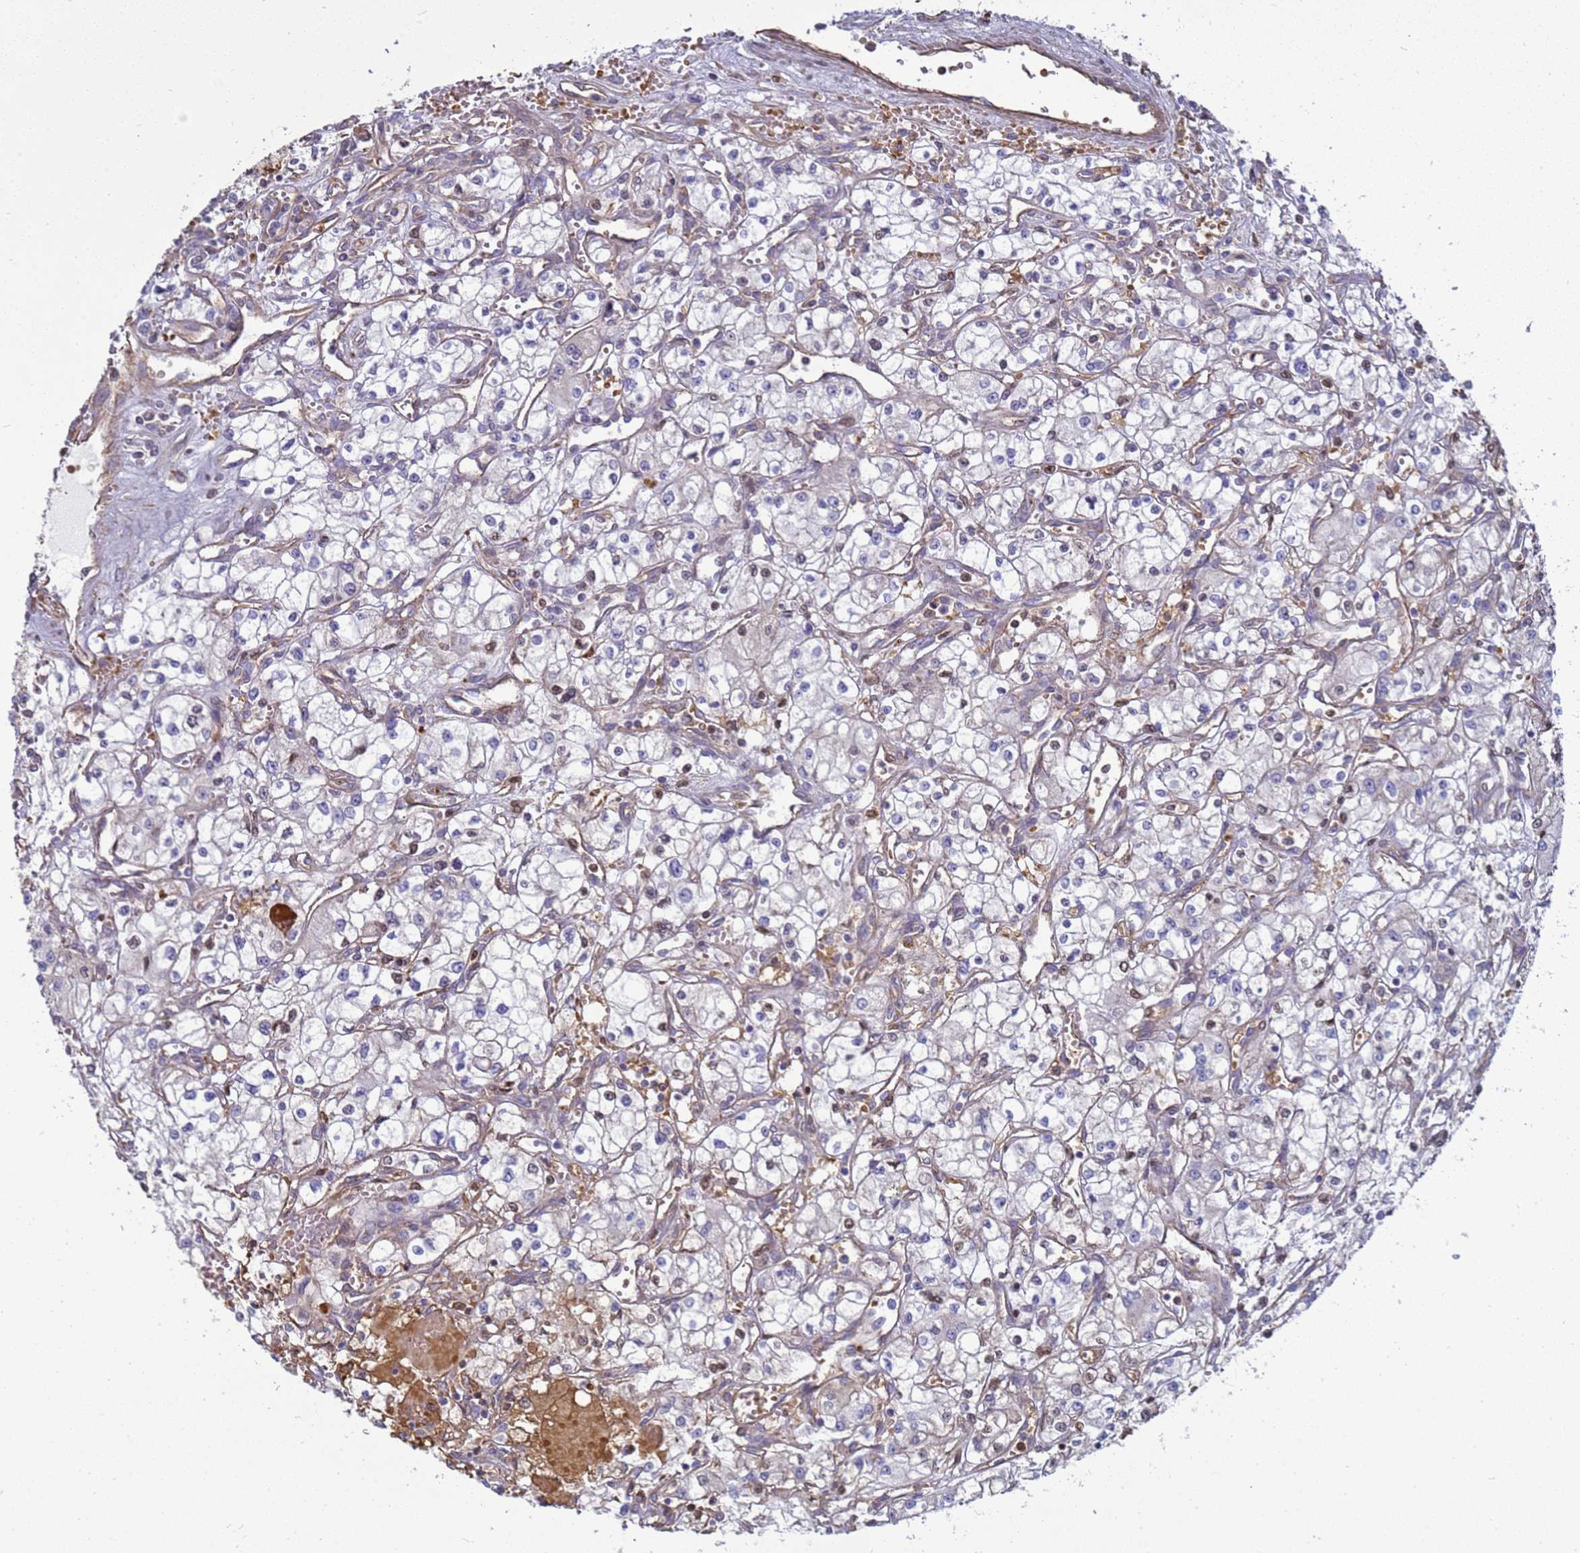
{"staining": {"intensity": "negative", "quantity": "none", "location": "none"}, "tissue": "renal cancer", "cell_type": "Tumor cells", "image_type": "cancer", "snomed": [{"axis": "morphology", "description": "Adenocarcinoma, NOS"}, {"axis": "topography", "description": "Kidney"}], "caption": "Immunohistochemistry (IHC) micrograph of renal cancer stained for a protein (brown), which displays no positivity in tumor cells.", "gene": "SGIP1", "patient": {"sex": "male", "age": 59}}